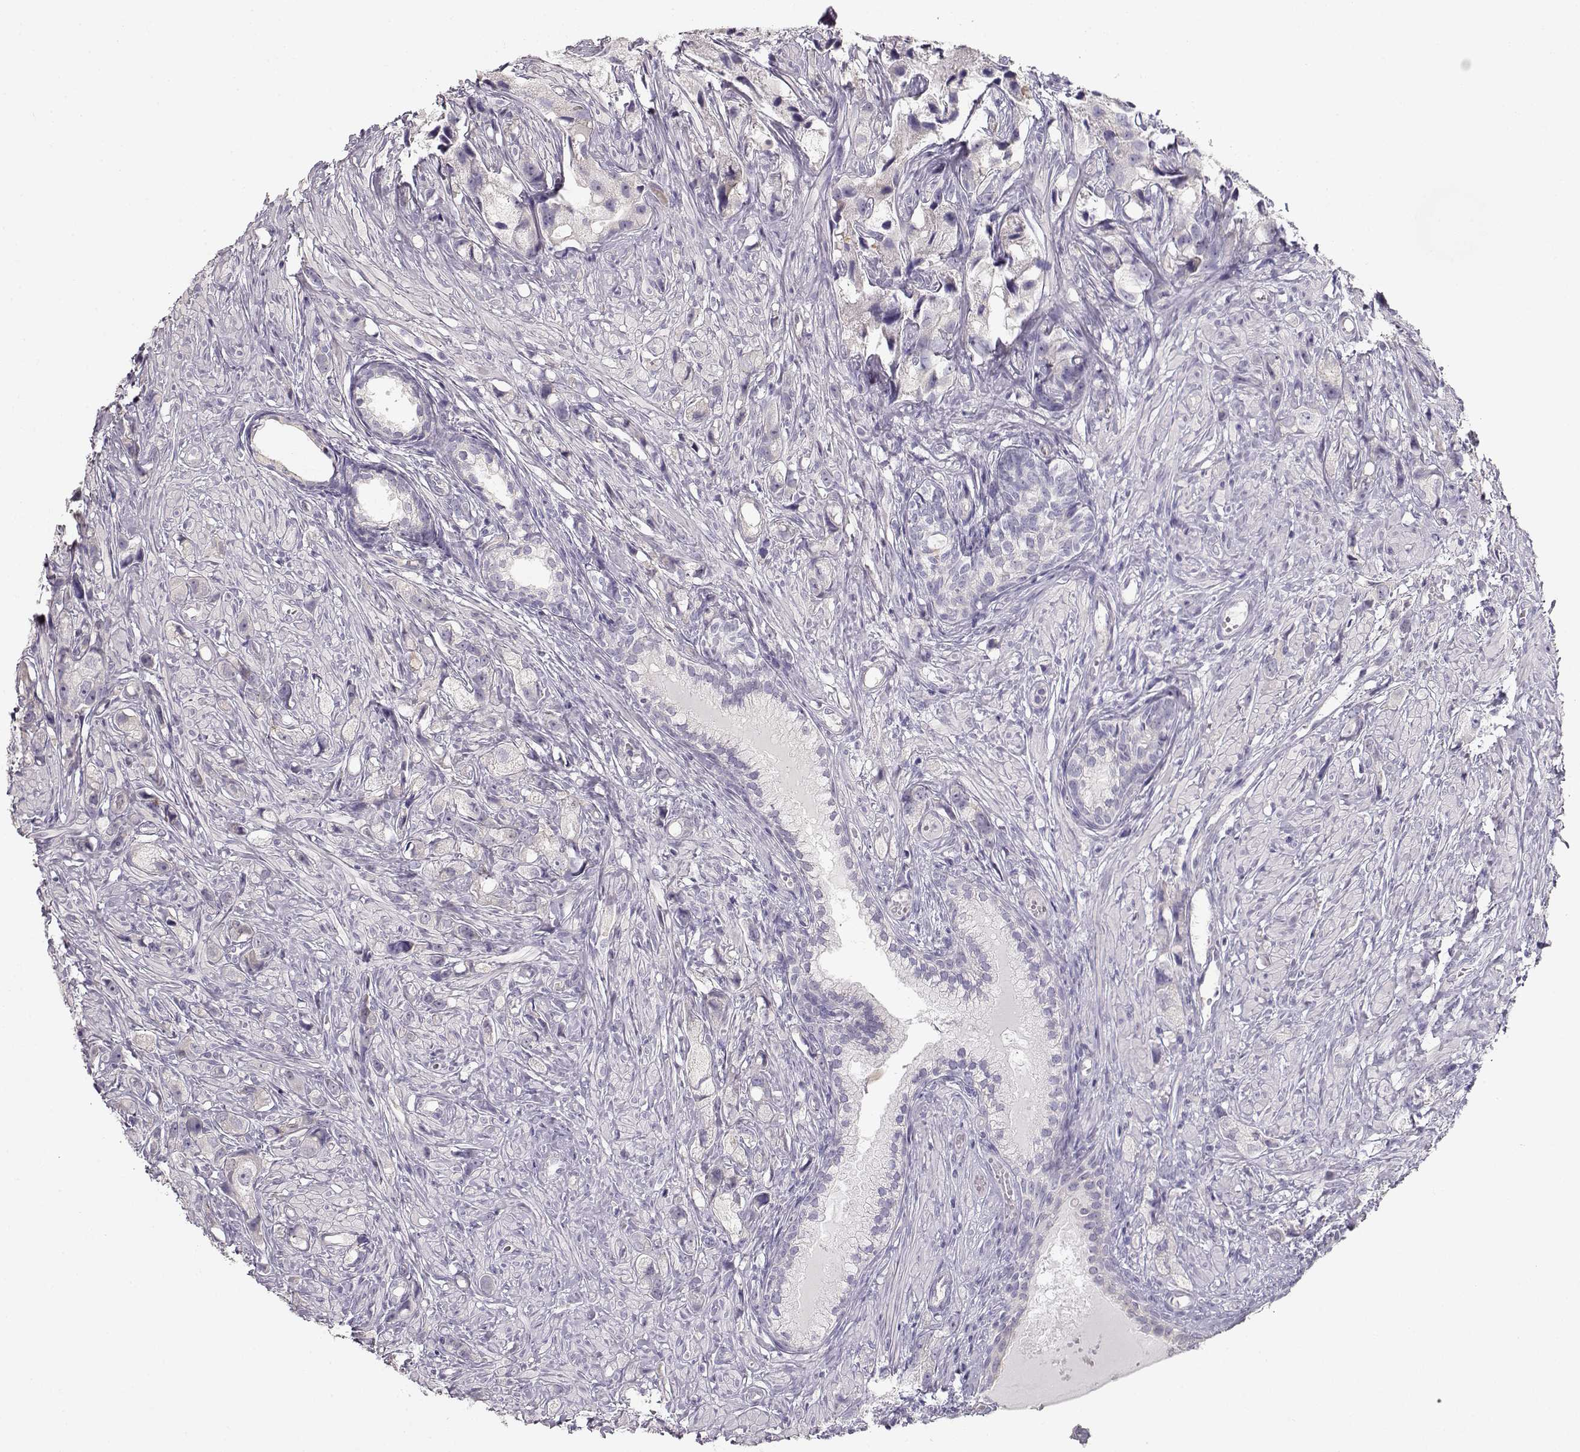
{"staining": {"intensity": "negative", "quantity": "none", "location": "none"}, "tissue": "prostate cancer", "cell_type": "Tumor cells", "image_type": "cancer", "snomed": [{"axis": "morphology", "description": "Adenocarcinoma, High grade"}, {"axis": "topography", "description": "Prostate"}], "caption": "IHC image of prostate cancer (adenocarcinoma (high-grade)) stained for a protein (brown), which displays no staining in tumor cells.", "gene": "GLIPR1L2", "patient": {"sex": "male", "age": 75}}